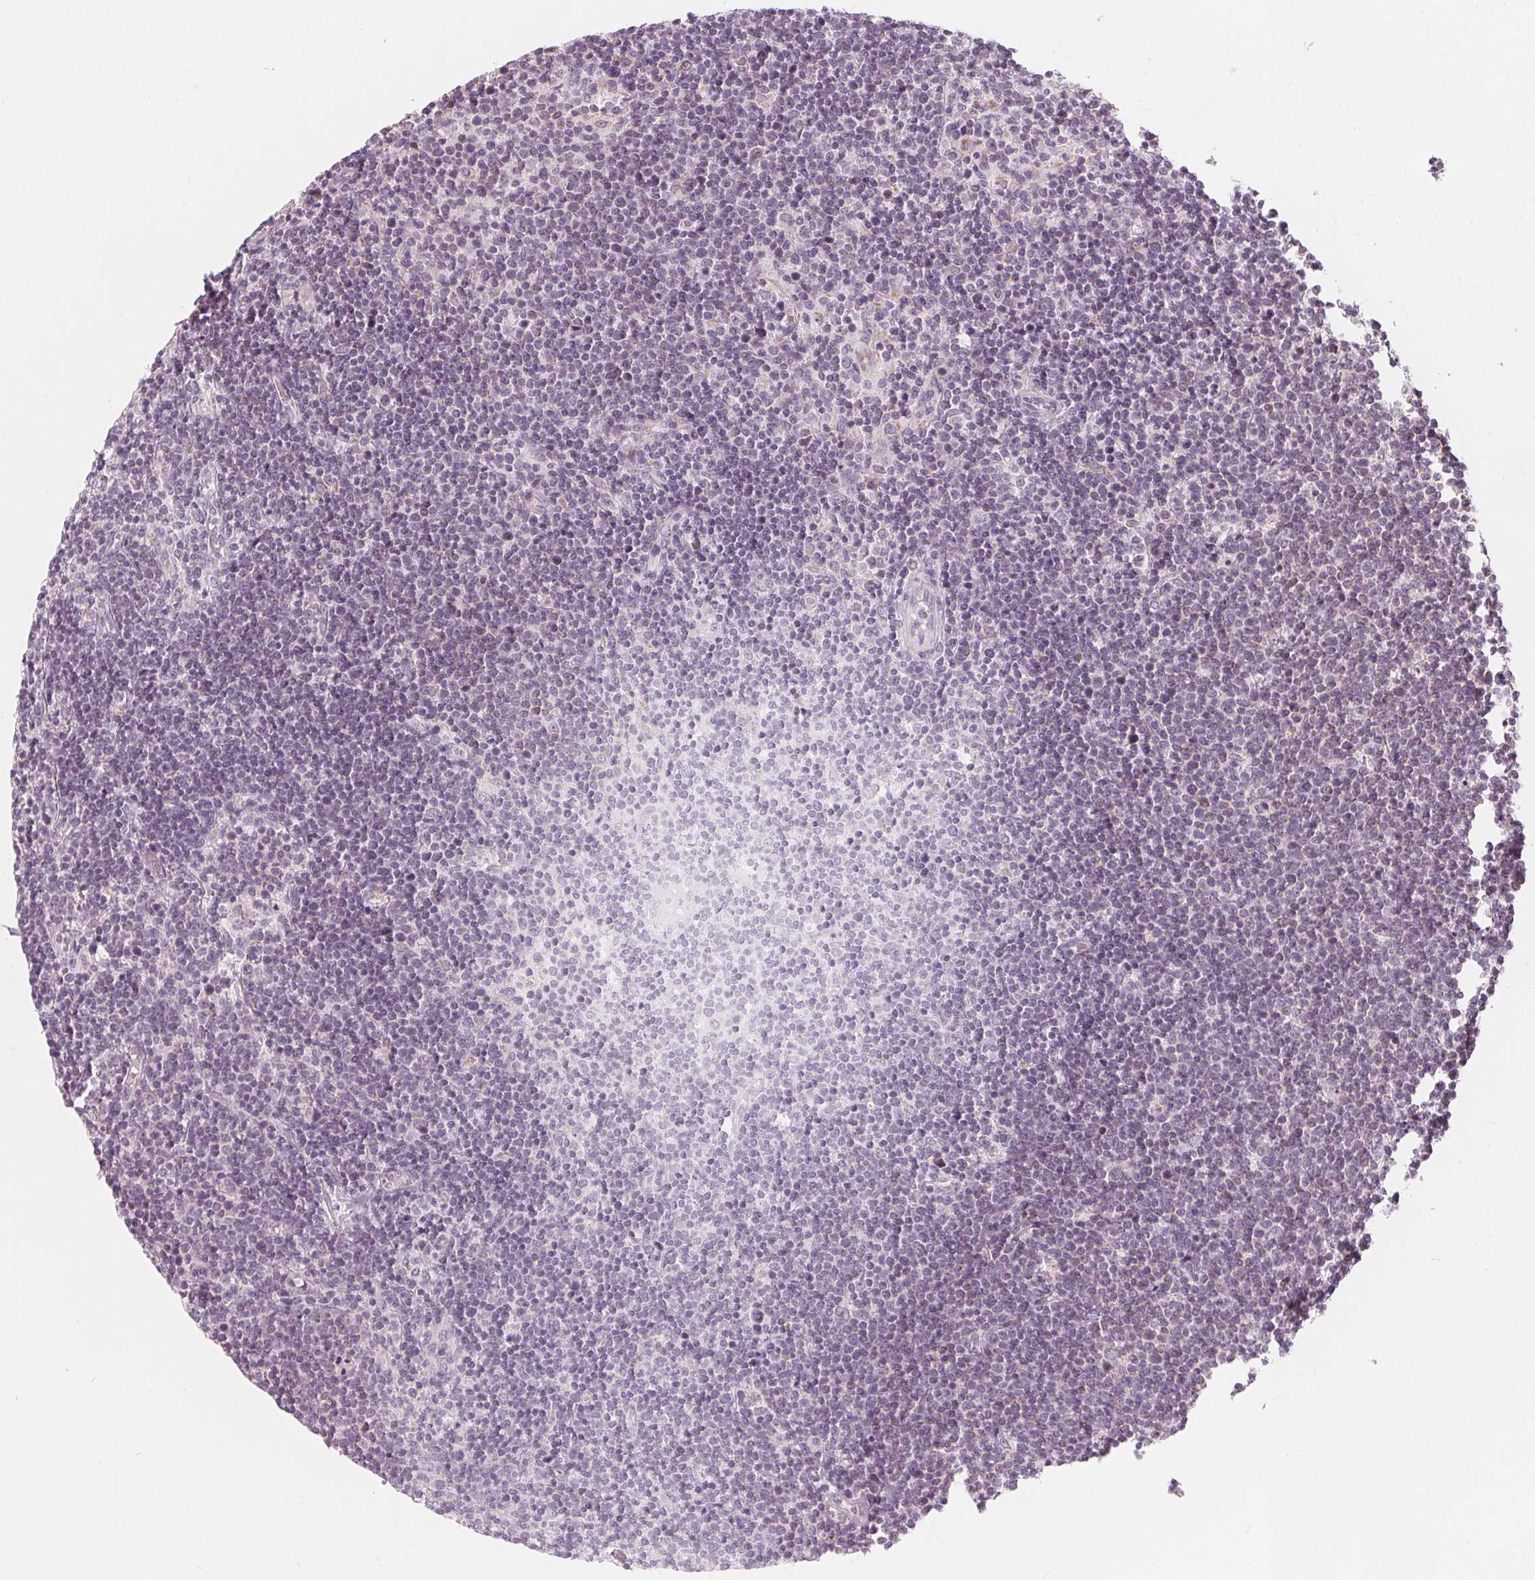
{"staining": {"intensity": "negative", "quantity": "none", "location": "none"}, "tissue": "lymphoma", "cell_type": "Tumor cells", "image_type": "cancer", "snomed": [{"axis": "morphology", "description": "Malignant lymphoma, non-Hodgkin's type, High grade"}, {"axis": "topography", "description": "Lymph node"}], "caption": "A photomicrograph of lymphoma stained for a protein displays no brown staining in tumor cells.", "gene": "NUP210L", "patient": {"sex": "male", "age": 61}}